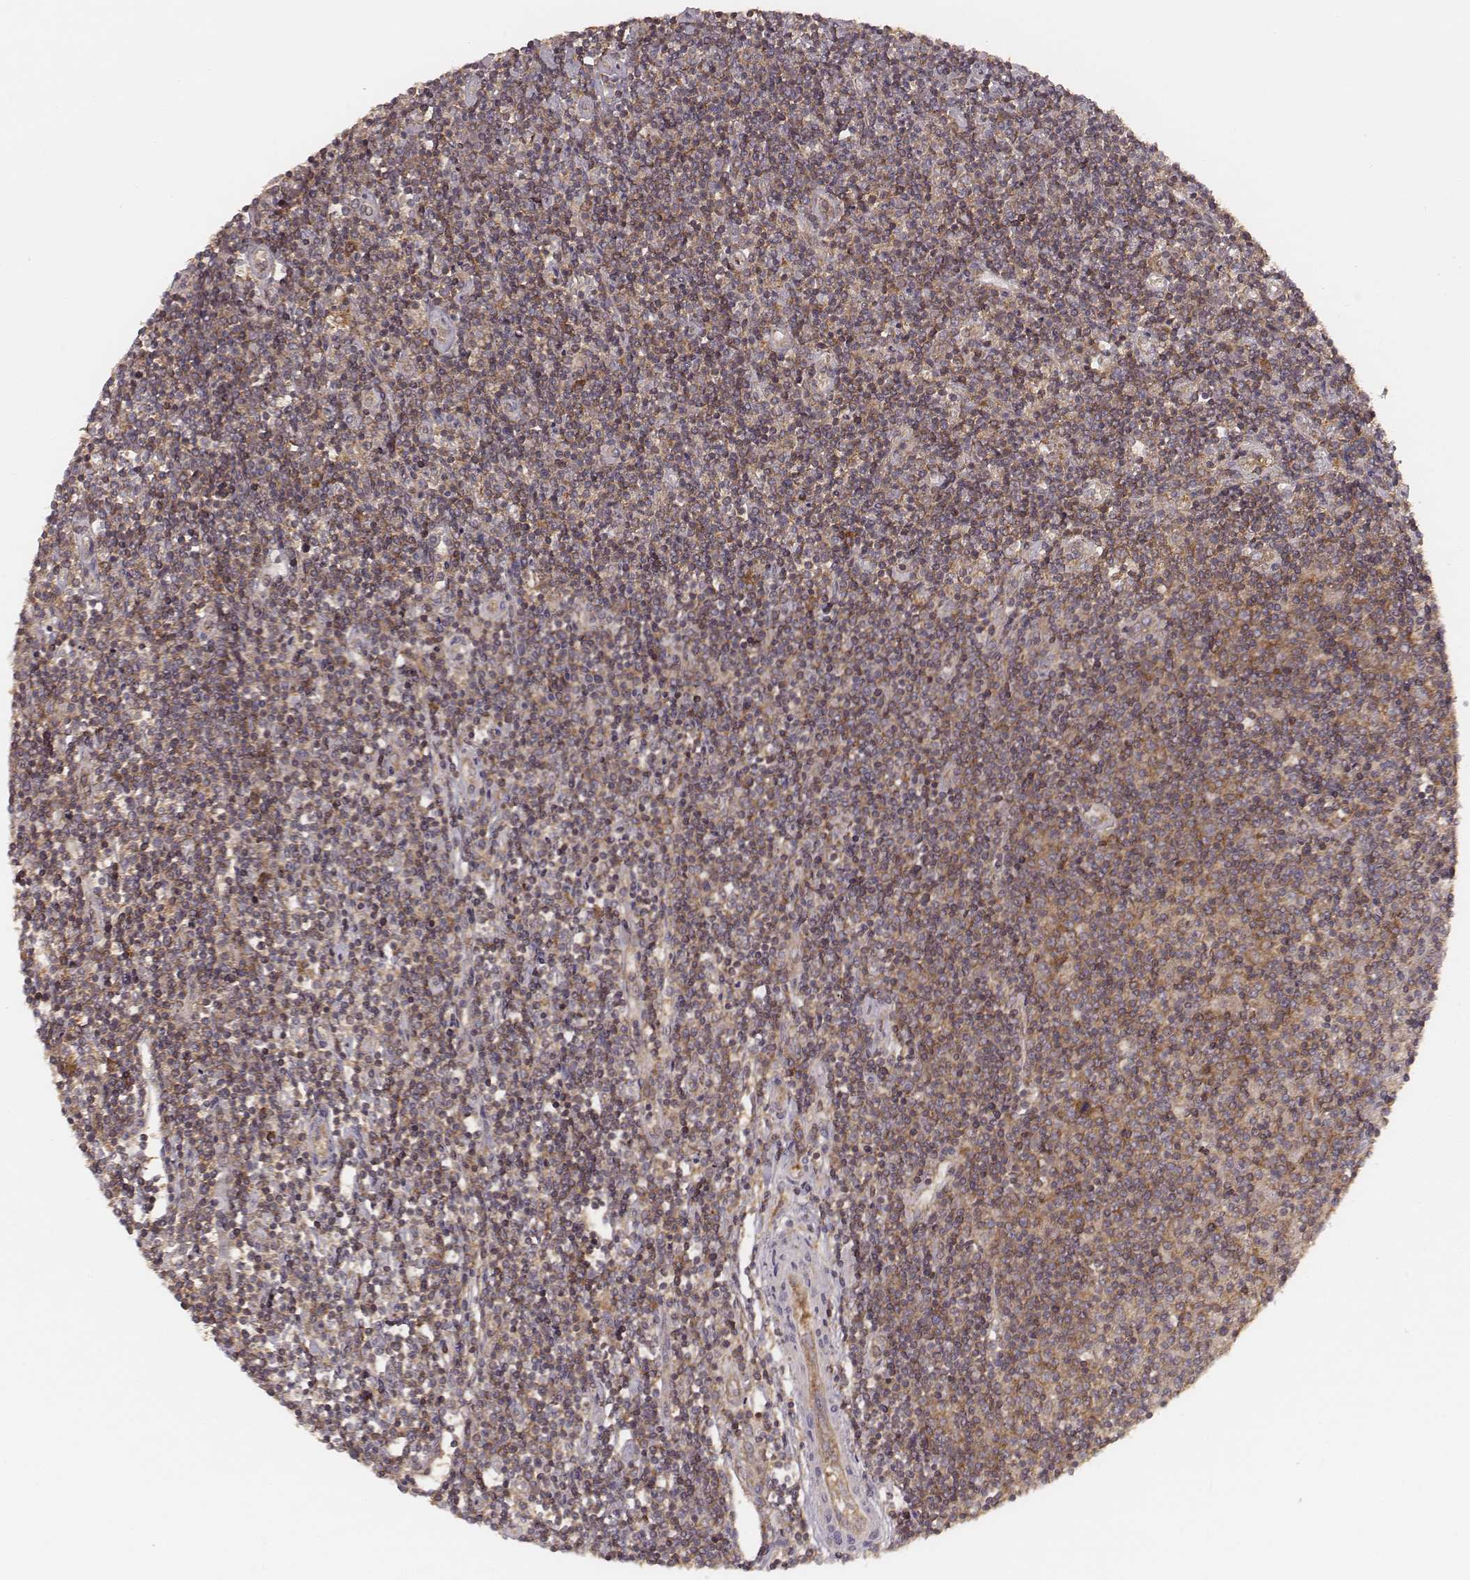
{"staining": {"intensity": "weak", "quantity": ">75%", "location": "cytoplasmic/membranous"}, "tissue": "lymphoma", "cell_type": "Tumor cells", "image_type": "cancer", "snomed": [{"axis": "morphology", "description": "Hodgkin's disease, NOS"}, {"axis": "topography", "description": "Lymph node"}], "caption": "Immunohistochemistry (DAB) staining of human lymphoma demonstrates weak cytoplasmic/membranous protein positivity in about >75% of tumor cells.", "gene": "CARS1", "patient": {"sex": "male", "age": 40}}